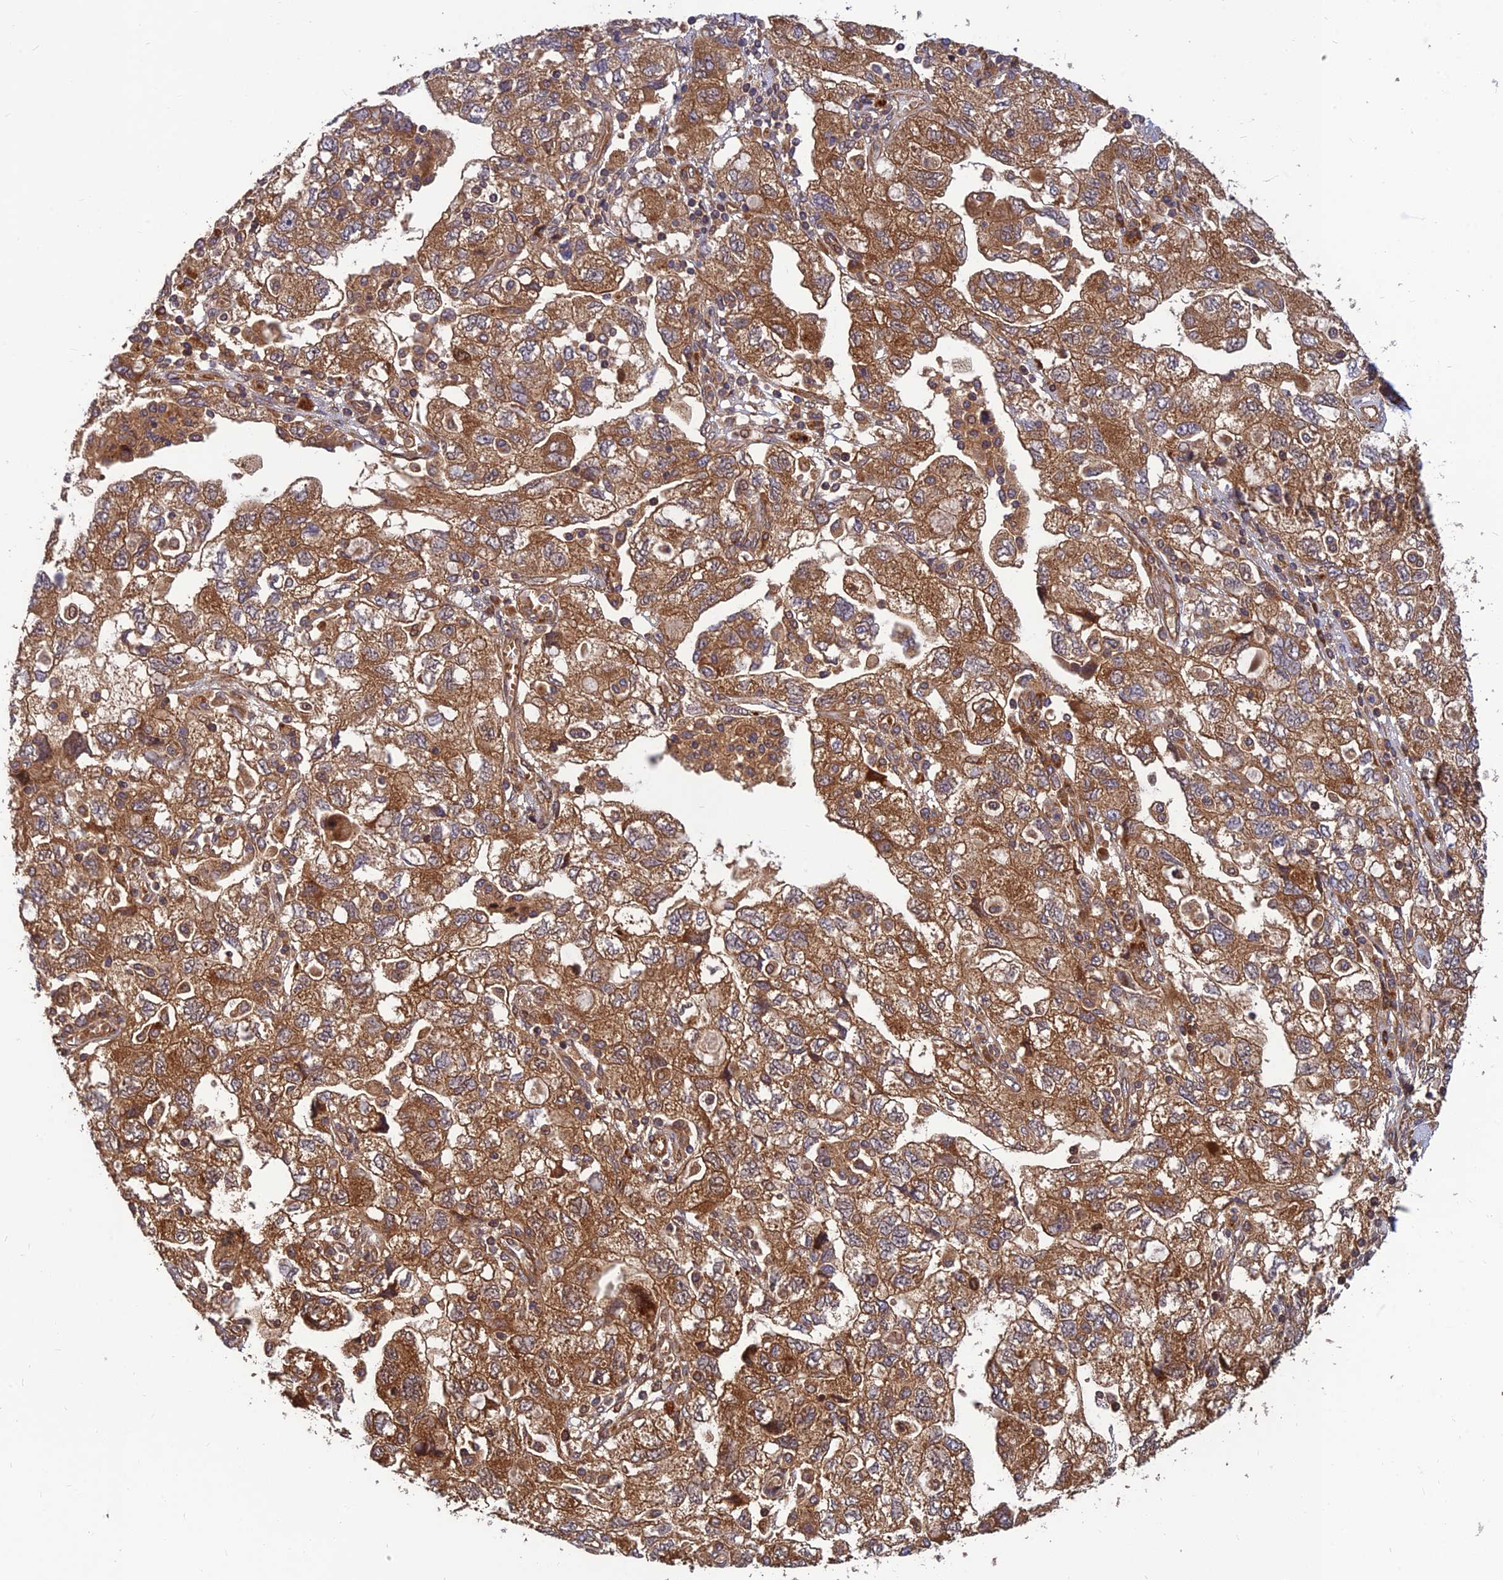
{"staining": {"intensity": "moderate", "quantity": ">75%", "location": "cytoplasmic/membranous"}, "tissue": "ovarian cancer", "cell_type": "Tumor cells", "image_type": "cancer", "snomed": [{"axis": "morphology", "description": "Carcinoma, NOS"}, {"axis": "morphology", "description": "Cystadenocarcinoma, serous, NOS"}, {"axis": "topography", "description": "Ovary"}], "caption": "This image displays immunohistochemistry staining of human ovarian cancer, with medium moderate cytoplasmic/membranous expression in about >75% of tumor cells.", "gene": "RELCH", "patient": {"sex": "female", "age": 69}}